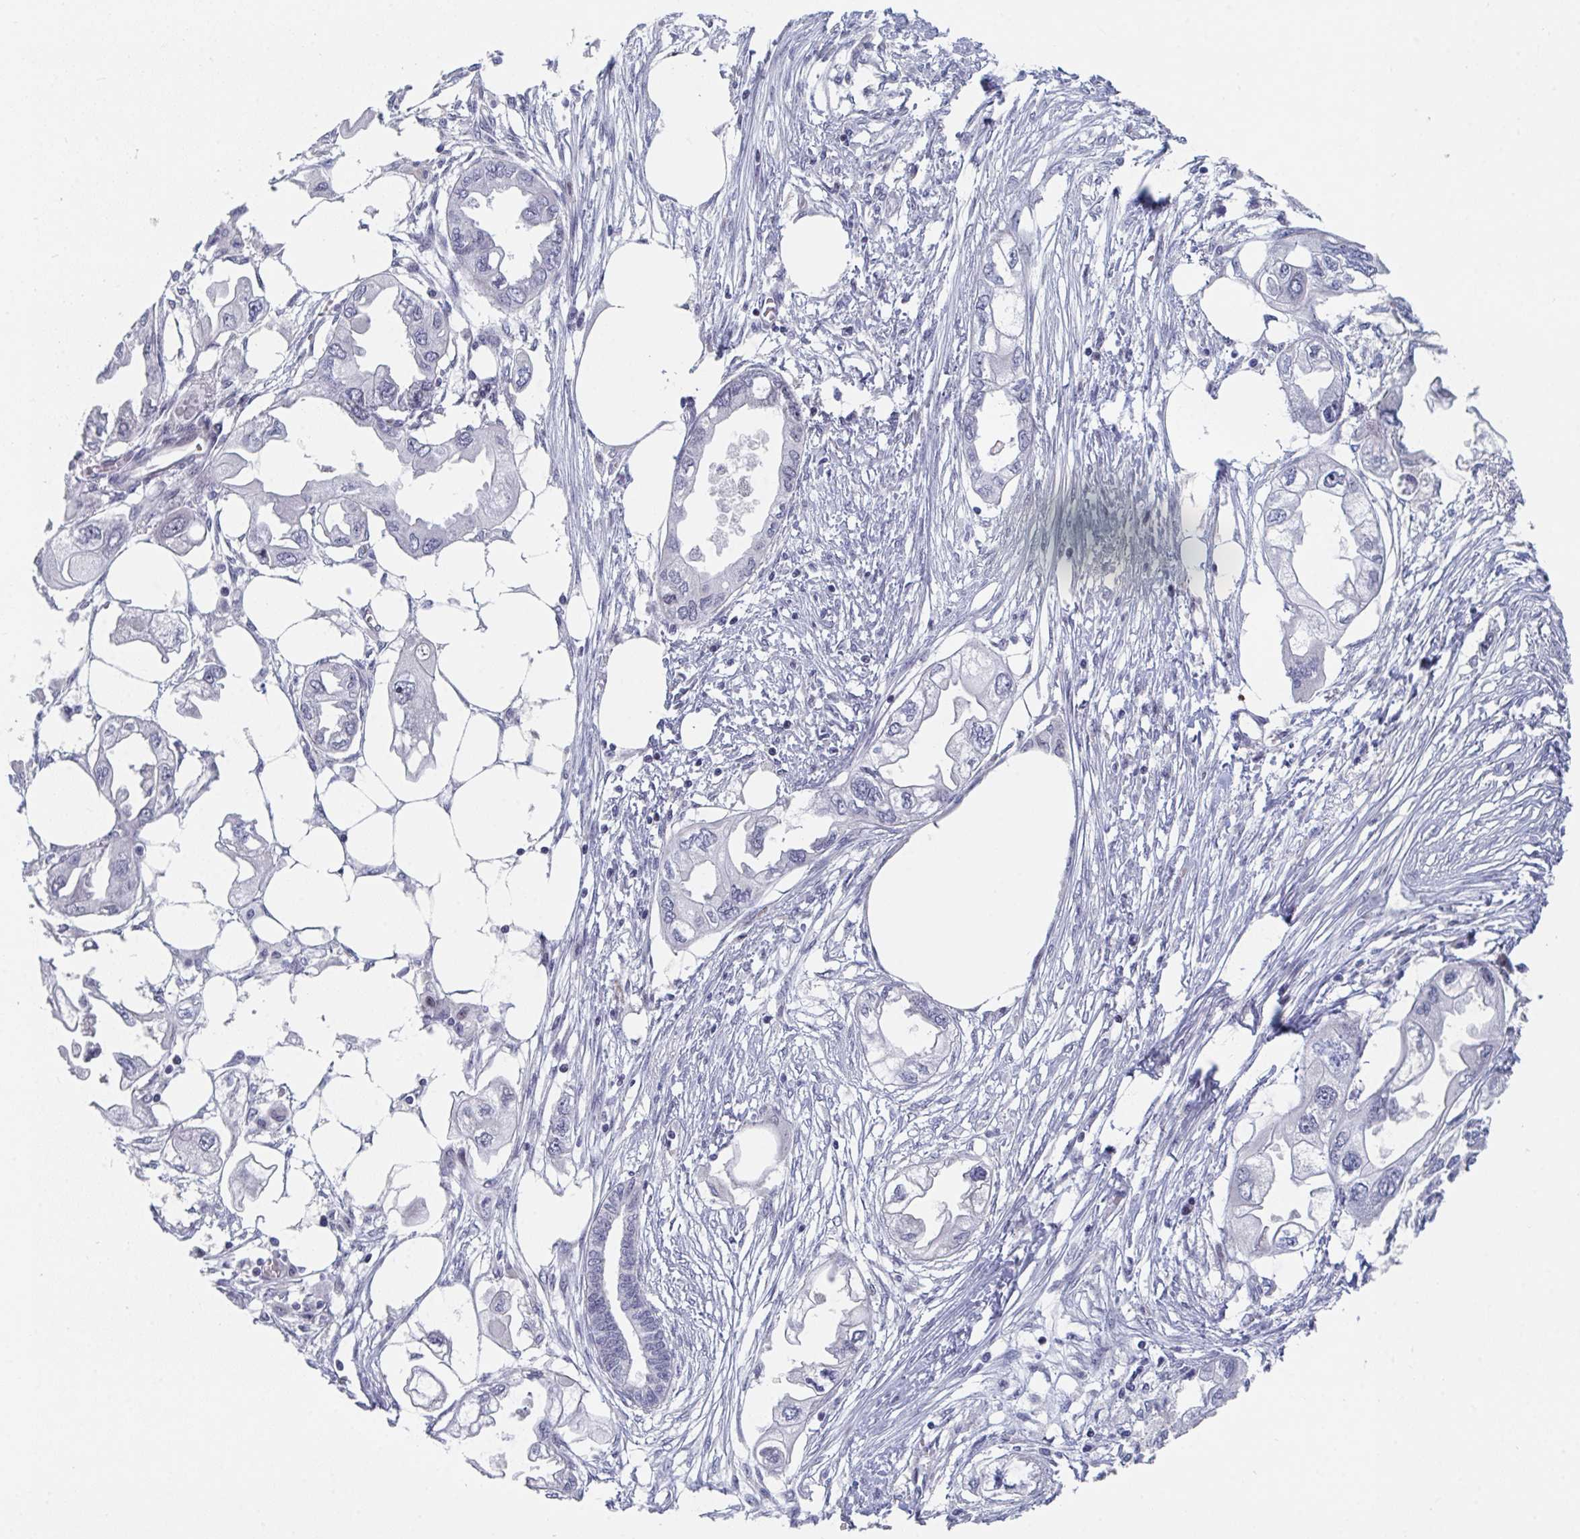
{"staining": {"intensity": "negative", "quantity": "none", "location": "none"}, "tissue": "endometrial cancer", "cell_type": "Tumor cells", "image_type": "cancer", "snomed": [{"axis": "morphology", "description": "Adenocarcinoma, NOS"}, {"axis": "morphology", "description": "Adenocarcinoma, metastatic, NOS"}, {"axis": "topography", "description": "Adipose tissue"}, {"axis": "topography", "description": "Endometrium"}], "caption": "Immunohistochemical staining of endometrial adenocarcinoma displays no significant positivity in tumor cells.", "gene": "CENPT", "patient": {"sex": "female", "age": 67}}